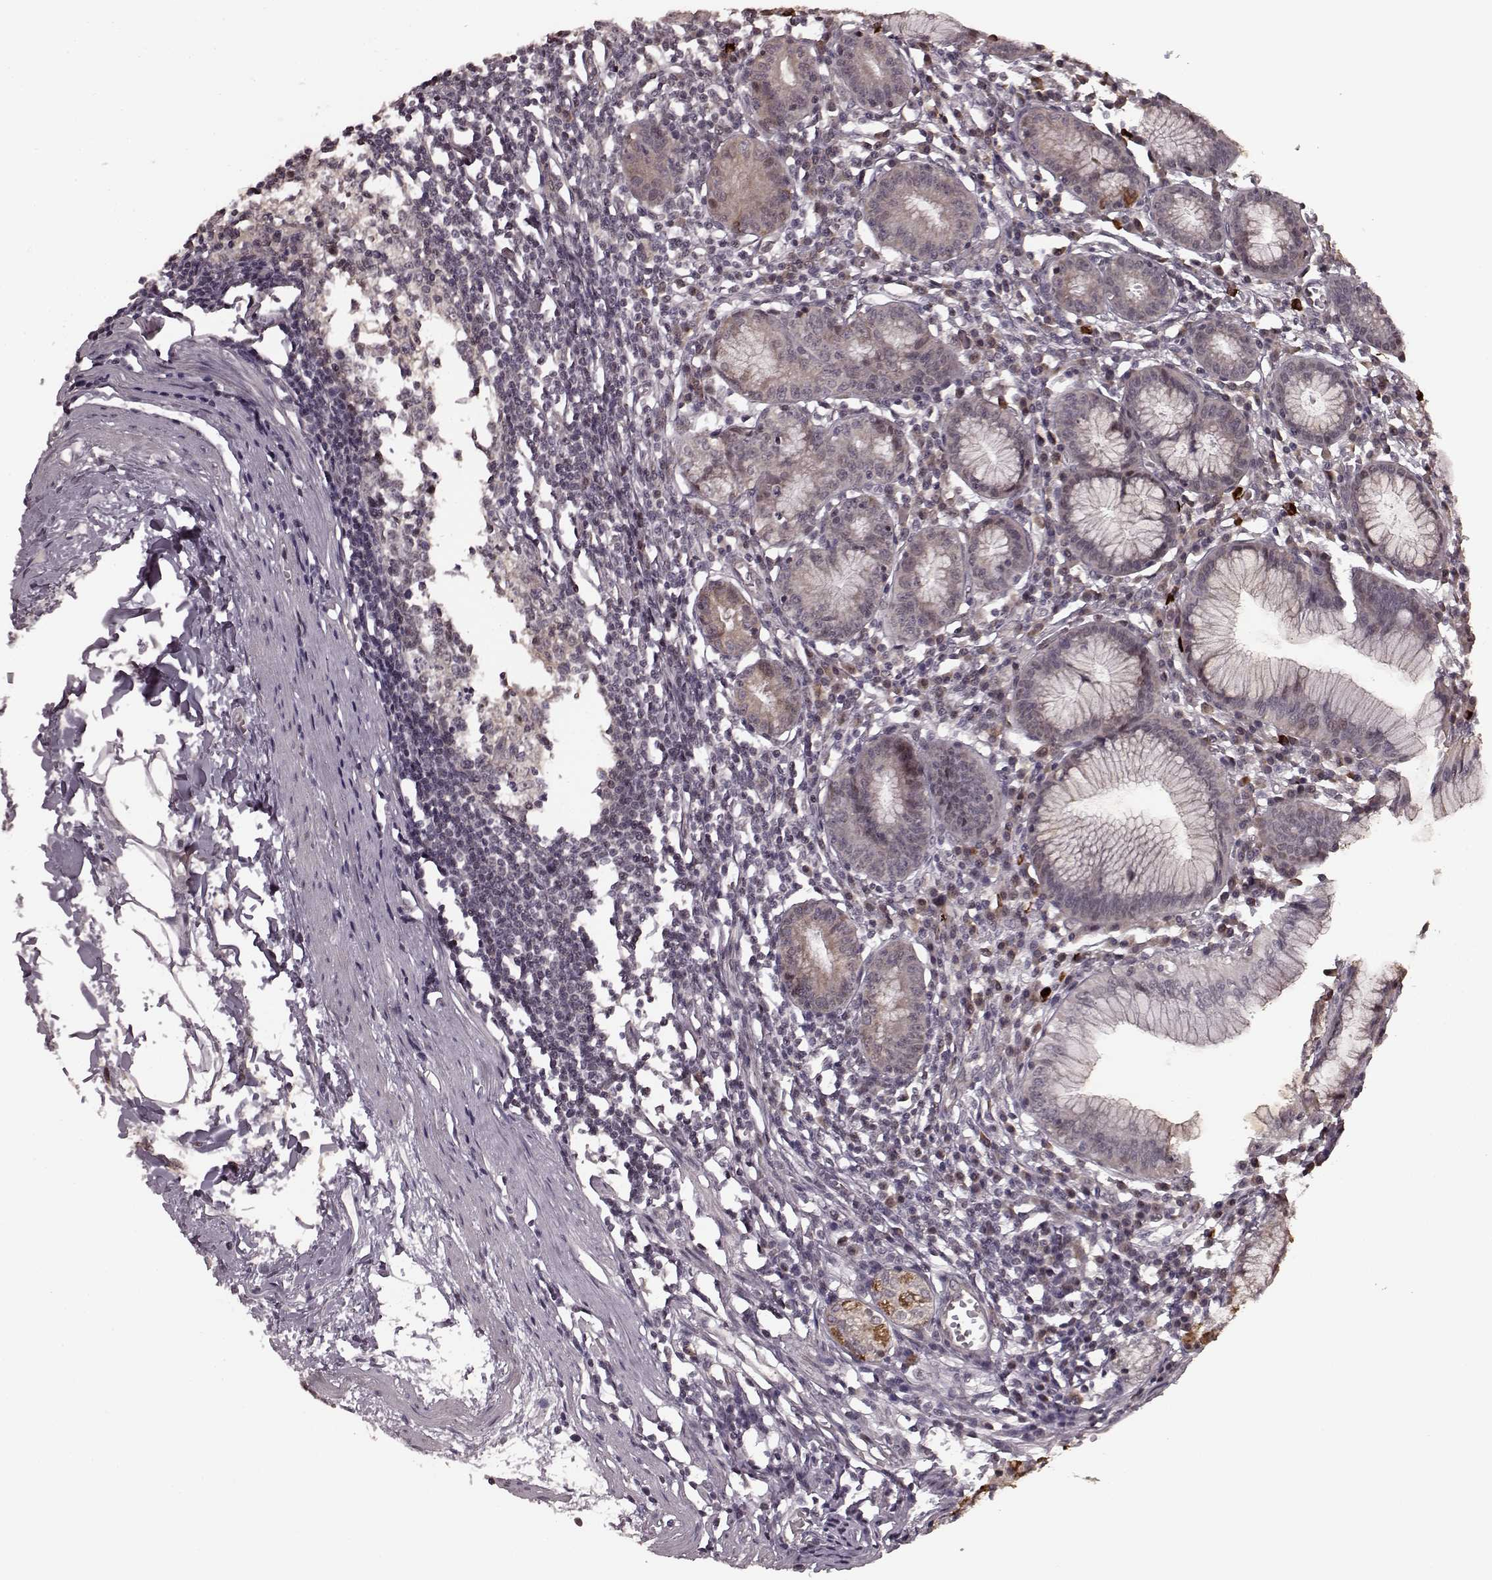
{"staining": {"intensity": "strong", "quantity": "<25%", "location": "cytoplasmic/membranous"}, "tissue": "stomach", "cell_type": "Glandular cells", "image_type": "normal", "snomed": [{"axis": "morphology", "description": "Normal tissue, NOS"}, {"axis": "topography", "description": "Stomach"}], "caption": "Protein staining exhibits strong cytoplasmic/membranous positivity in approximately <25% of glandular cells in normal stomach. Immunohistochemistry (ihc) stains the protein in brown and the nuclei are stained blue.", "gene": "PLCB4", "patient": {"sex": "male", "age": 55}}